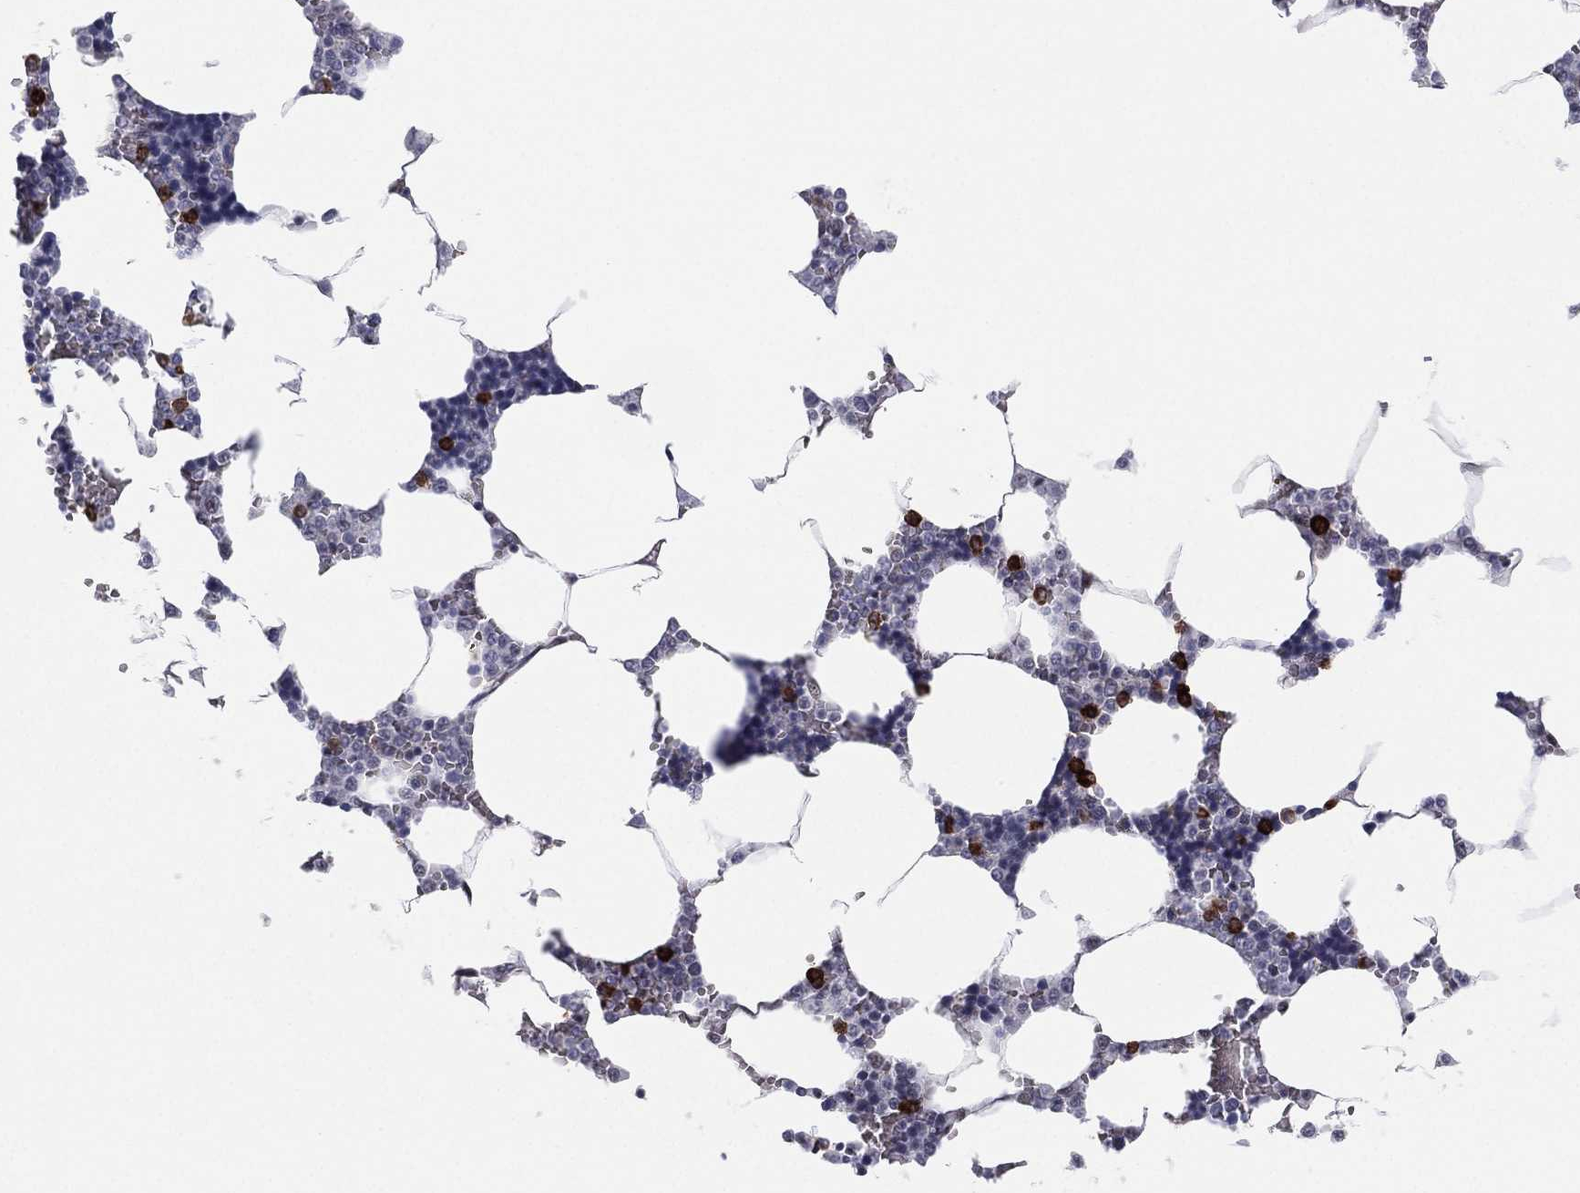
{"staining": {"intensity": "strong", "quantity": "25%-75%", "location": "cytoplasmic/membranous,nuclear"}, "tissue": "bone marrow", "cell_type": "Hematopoietic cells", "image_type": "normal", "snomed": [{"axis": "morphology", "description": "Normal tissue, NOS"}, {"axis": "topography", "description": "Bone marrow"}], "caption": "The micrograph shows staining of unremarkable bone marrow, revealing strong cytoplasmic/membranous,nuclear protein positivity (brown color) within hematopoietic cells.", "gene": "CD177", "patient": {"sex": "male", "age": 63}}